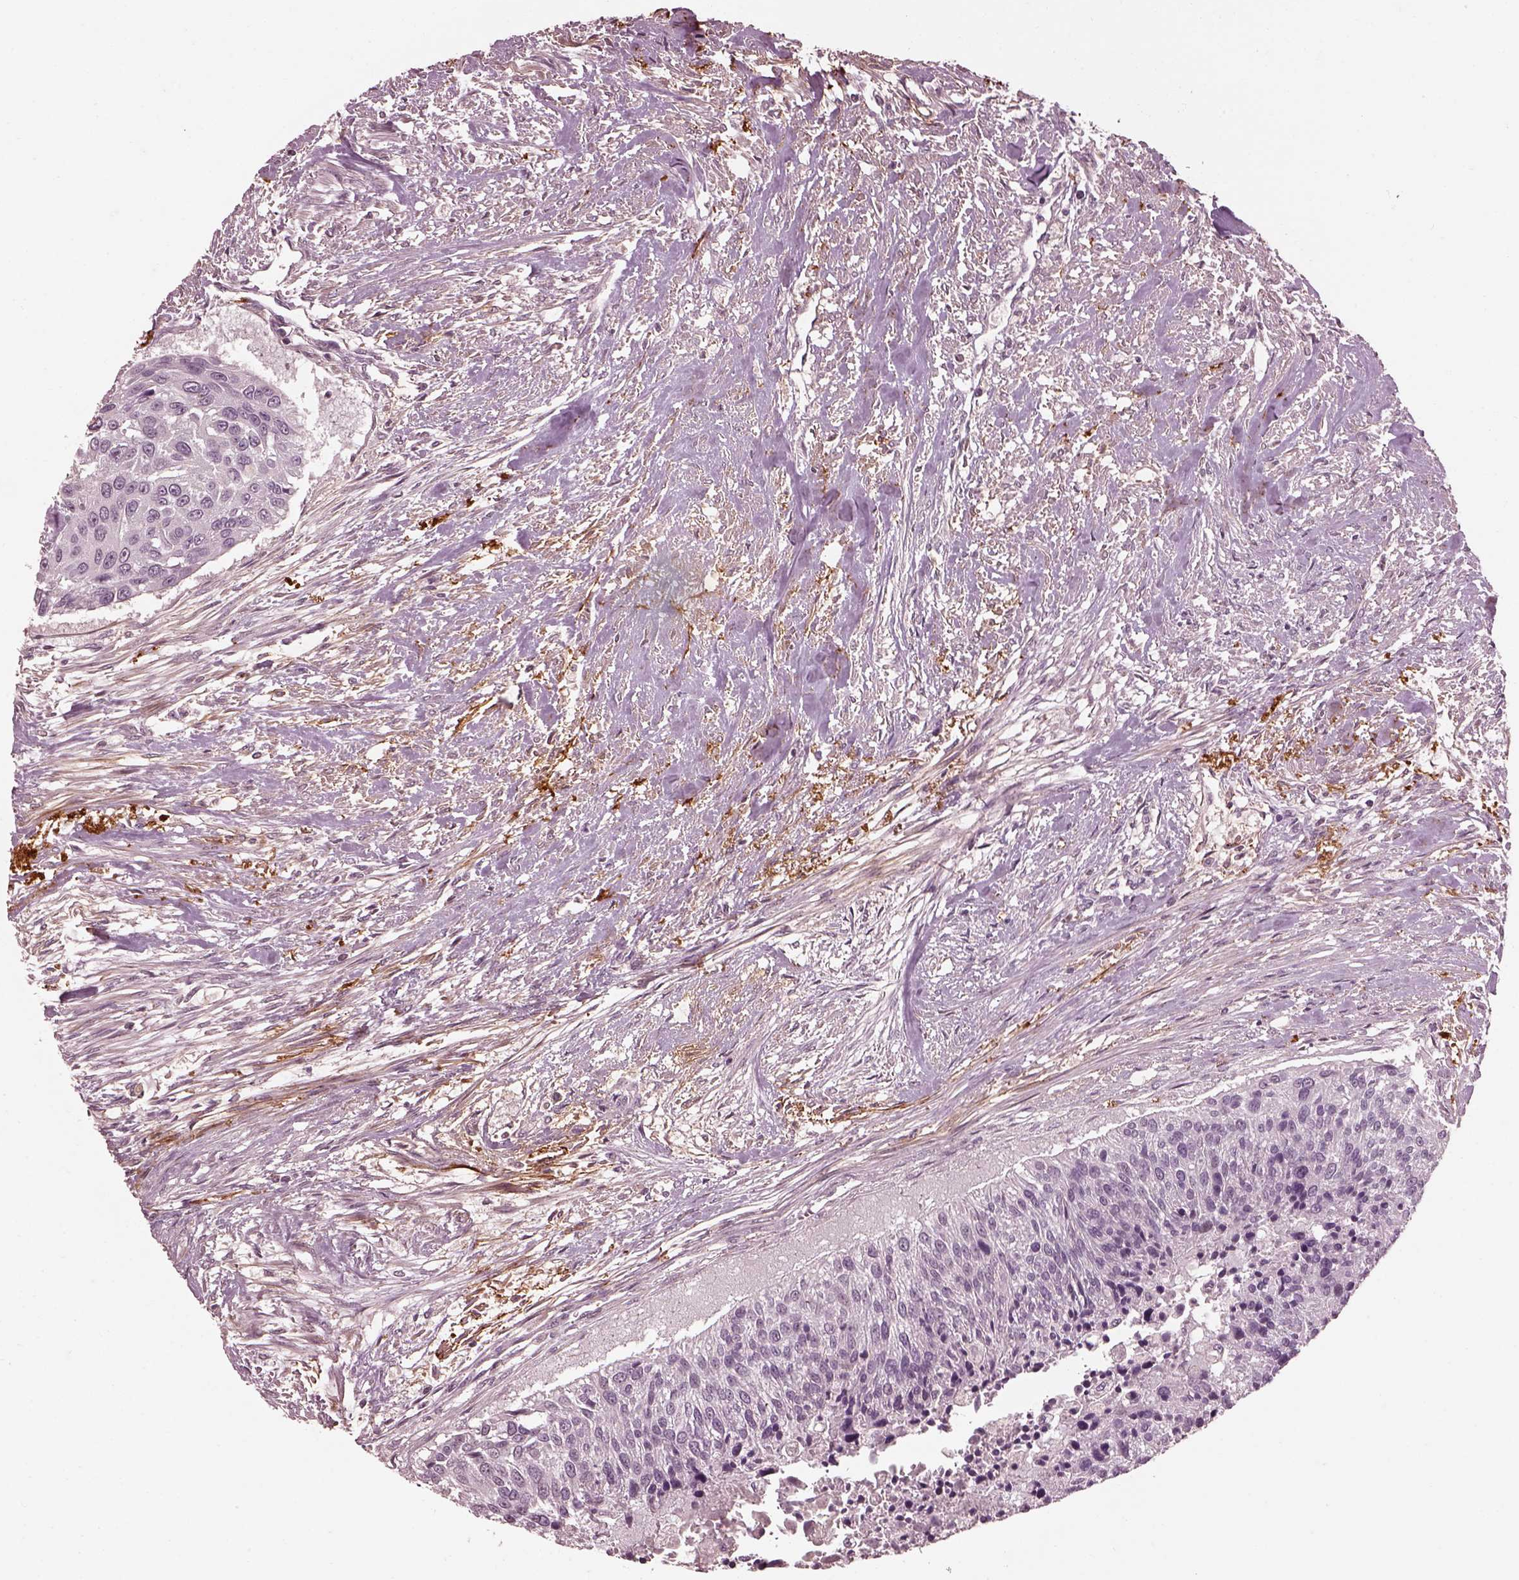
{"staining": {"intensity": "negative", "quantity": "none", "location": "none"}, "tissue": "urothelial cancer", "cell_type": "Tumor cells", "image_type": "cancer", "snomed": [{"axis": "morphology", "description": "Urothelial carcinoma, NOS"}, {"axis": "topography", "description": "Urinary bladder"}], "caption": "Urothelial cancer was stained to show a protein in brown. There is no significant positivity in tumor cells.", "gene": "EFEMP1", "patient": {"sex": "male", "age": 55}}